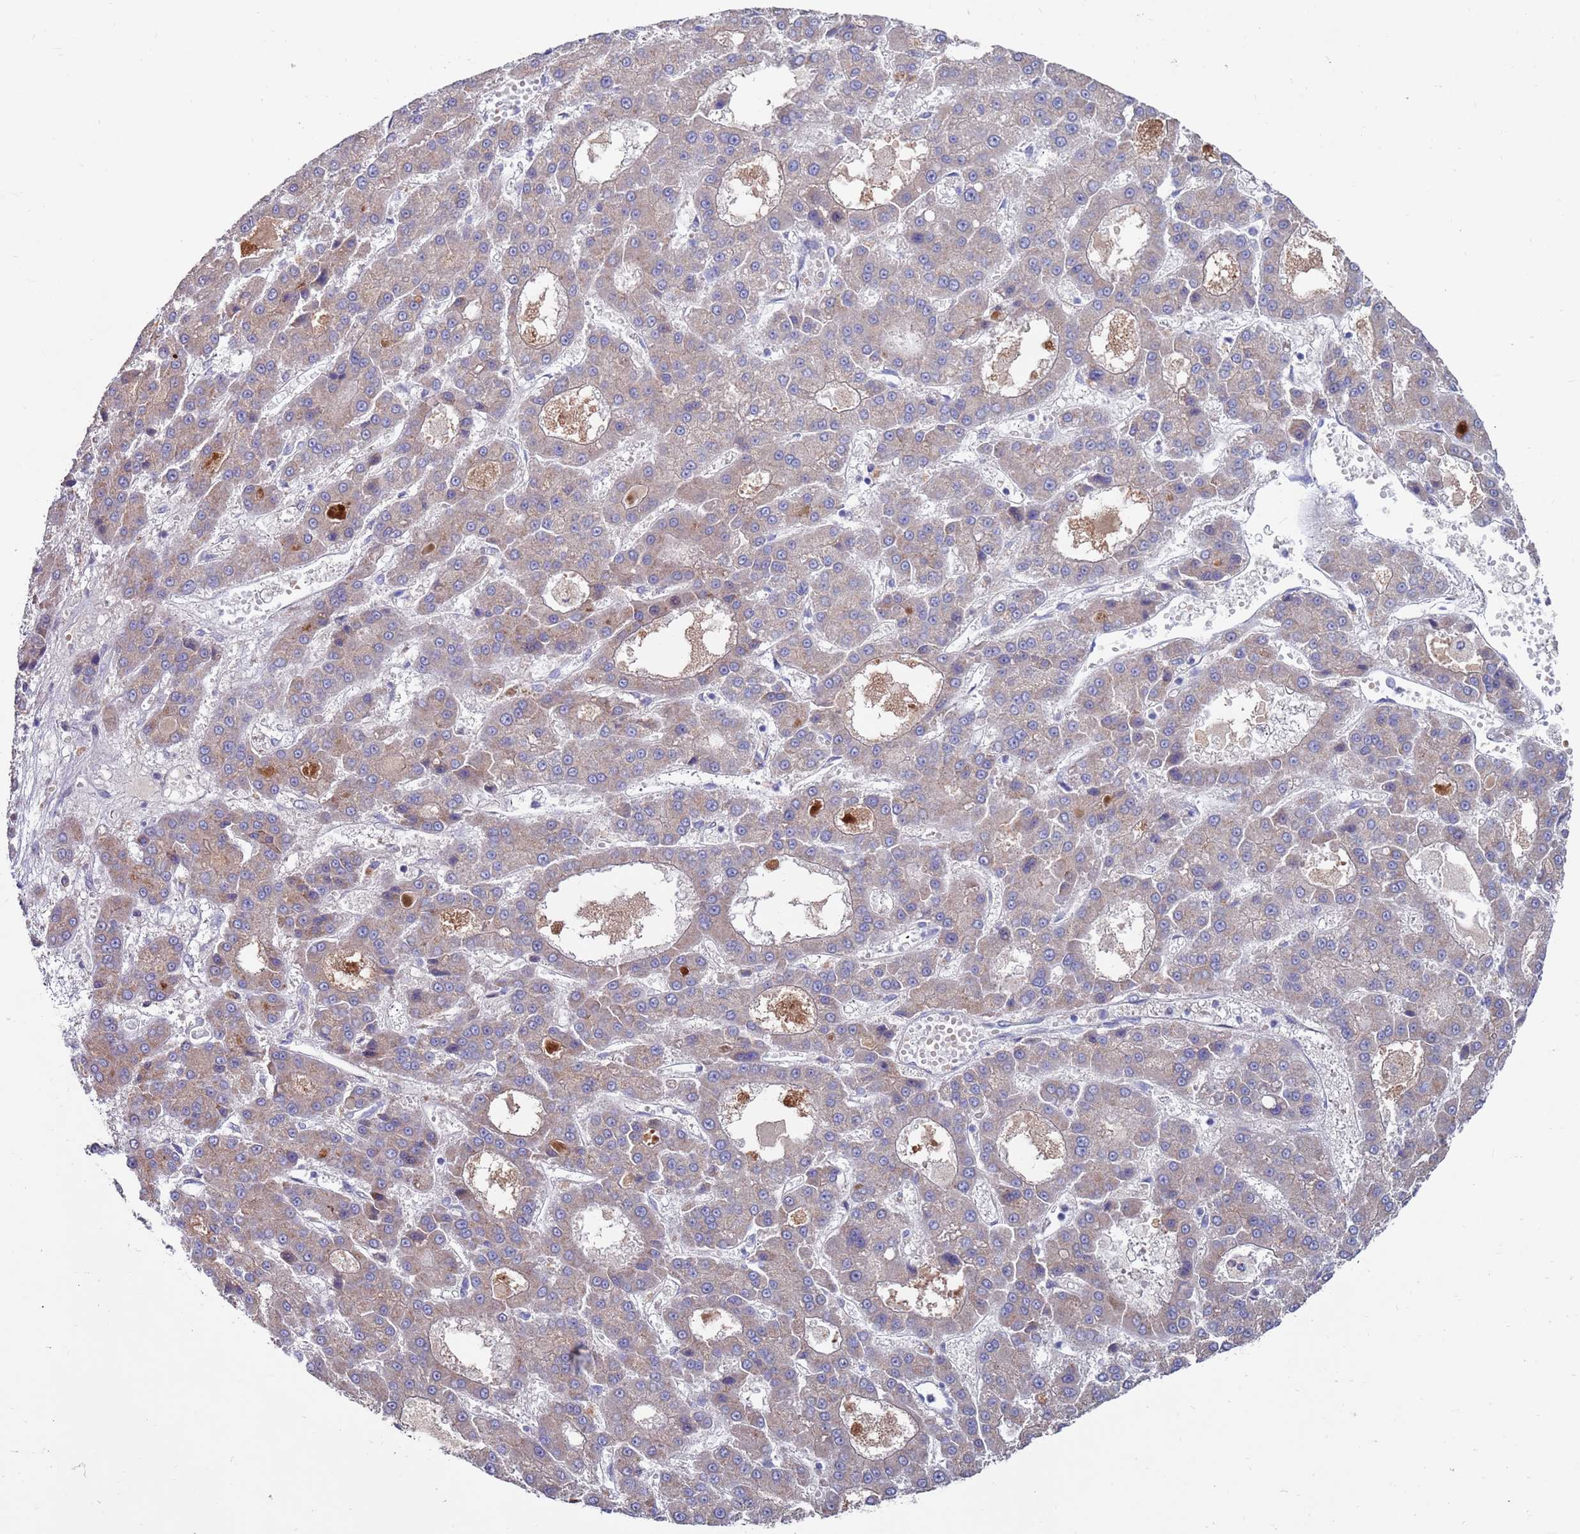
{"staining": {"intensity": "weak", "quantity": "25%-75%", "location": "cytoplasmic/membranous"}, "tissue": "liver cancer", "cell_type": "Tumor cells", "image_type": "cancer", "snomed": [{"axis": "morphology", "description": "Carcinoma, Hepatocellular, NOS"}, {"axis": "topography", "description": "Liver"}], "caption": "Approximately 25%-75% of tumor cells in liver cancer show weak cytoplasmic/membranous protein staining as visualized by brown immunohistochemical staining.", "gene": "FBXO27", "patient": {"sex": "male", "age": 70}}